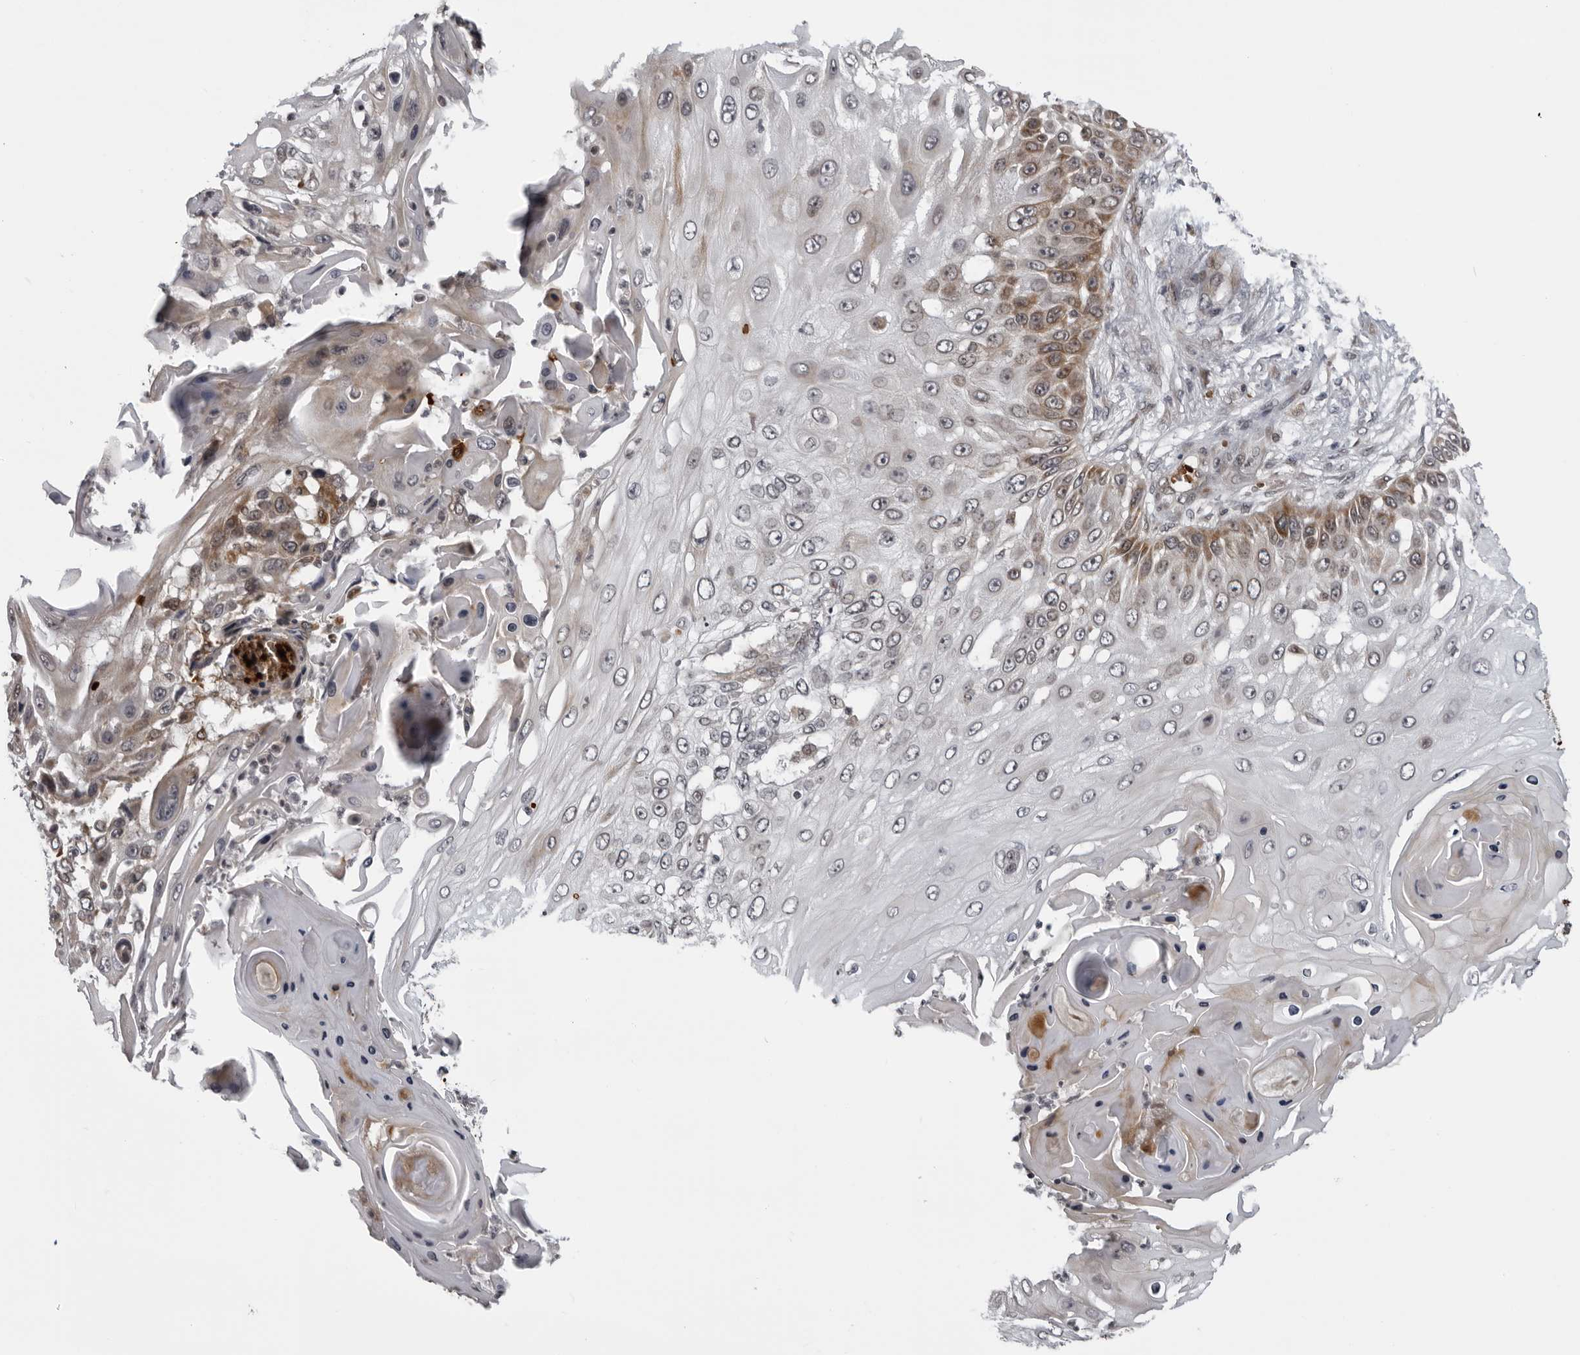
{"staining": {"intensity": "moderate", "quantity": "25%-75%", "location": "cytoplasmic/membranous"}, "tissue": "skin cancer", "cell_type": "Tumor cells", "image_type": "cancer", "snomed": [{"axis": "morphology", "description": "Squamous cell carcinoma, NOS"}, {"axis": "topography", "description": "Skin"}], "caption": "Immunohistochemical staining of human skin cancer (squamous cell carcinoma) demonstrates moderate cytoplasmic/membranous protein expression in approximately 25%-75% of tumor cells.", "gene": "THOP1", "patient": {"sex": "female", "age": 44}}